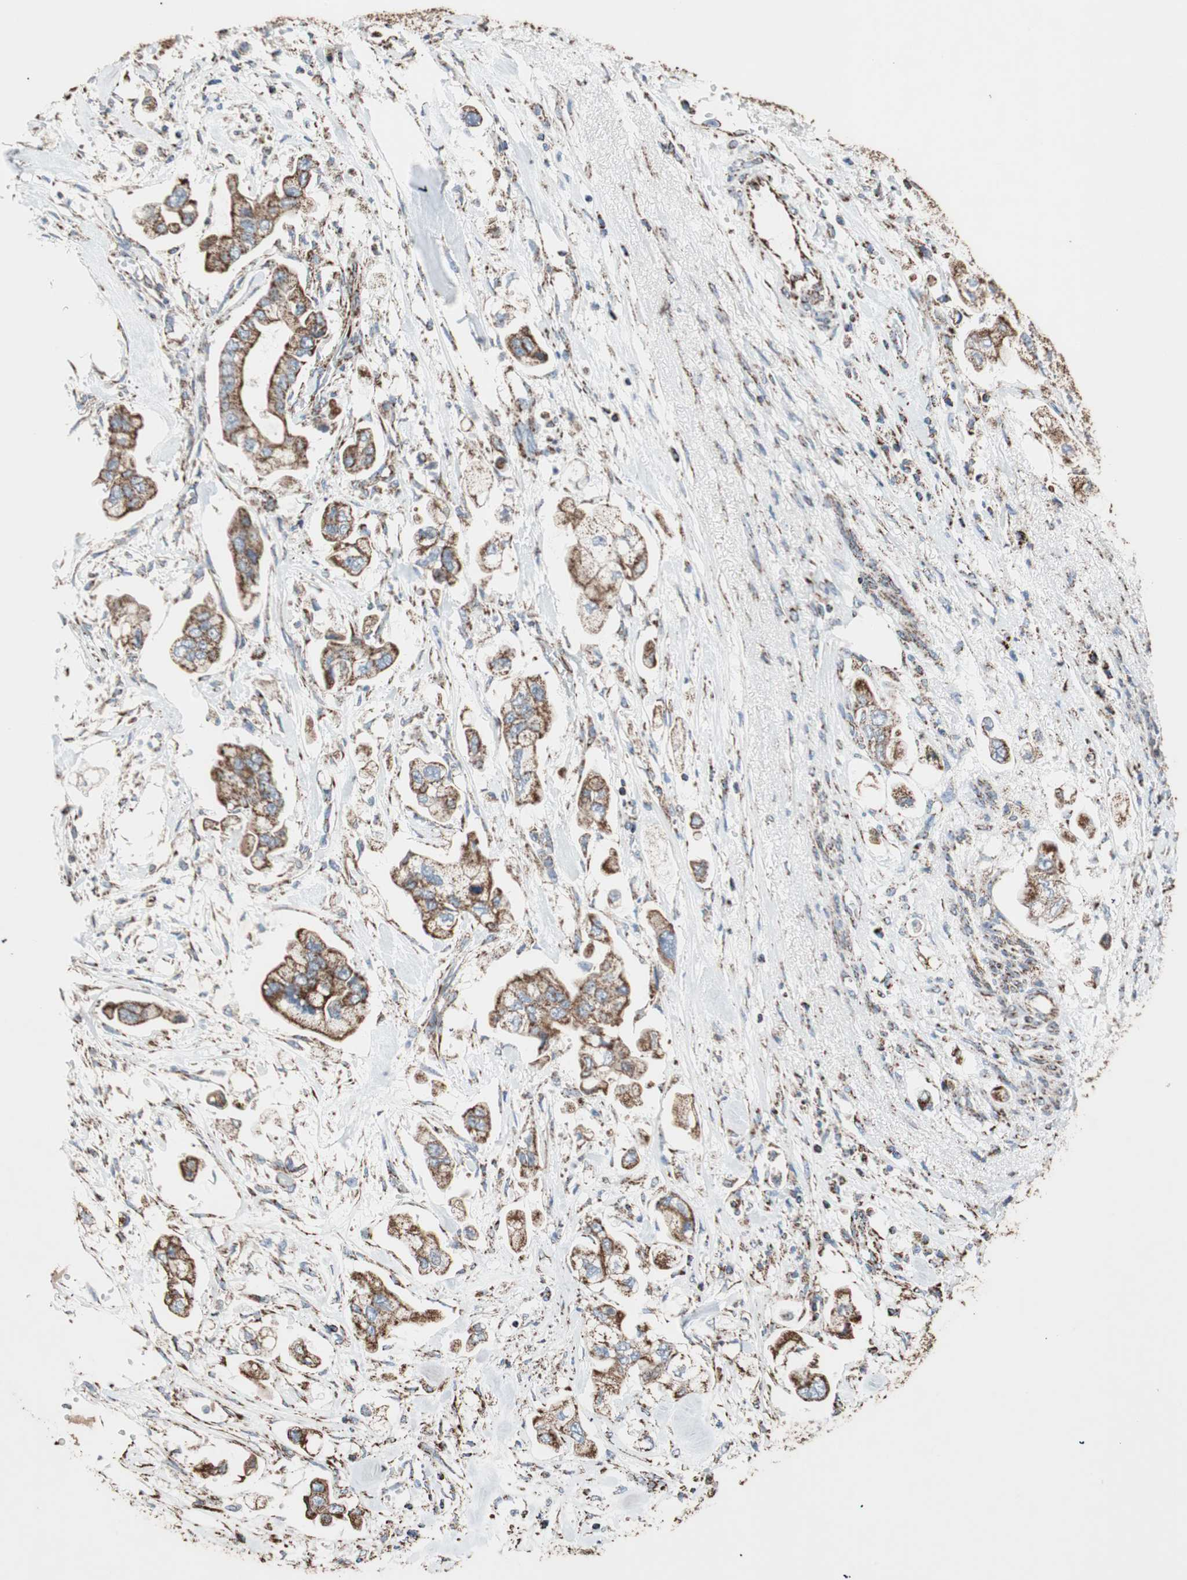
{"staining": {"intensity": "strong", "quantity": ">75%", "location": "cytoplasmic/membranous"}, "tissue": "stomach cancer", "cell_type": "Tumor cells", "image_type": "cancer", "snomed": [{"axis": "morphology", "description": "Adenocarcinoma, NOS"}, {"axis": "topography", "description": "Stomach"}], "caption": "Immunohistochemical staining of human stomach adenocarcinoma reveals high levels of strong cytoplasmic/membranous protein positivity in approximately >75% of tumor cells.", "gene": "PCSK4", "patient": {"sex": "male", "age": 62}}